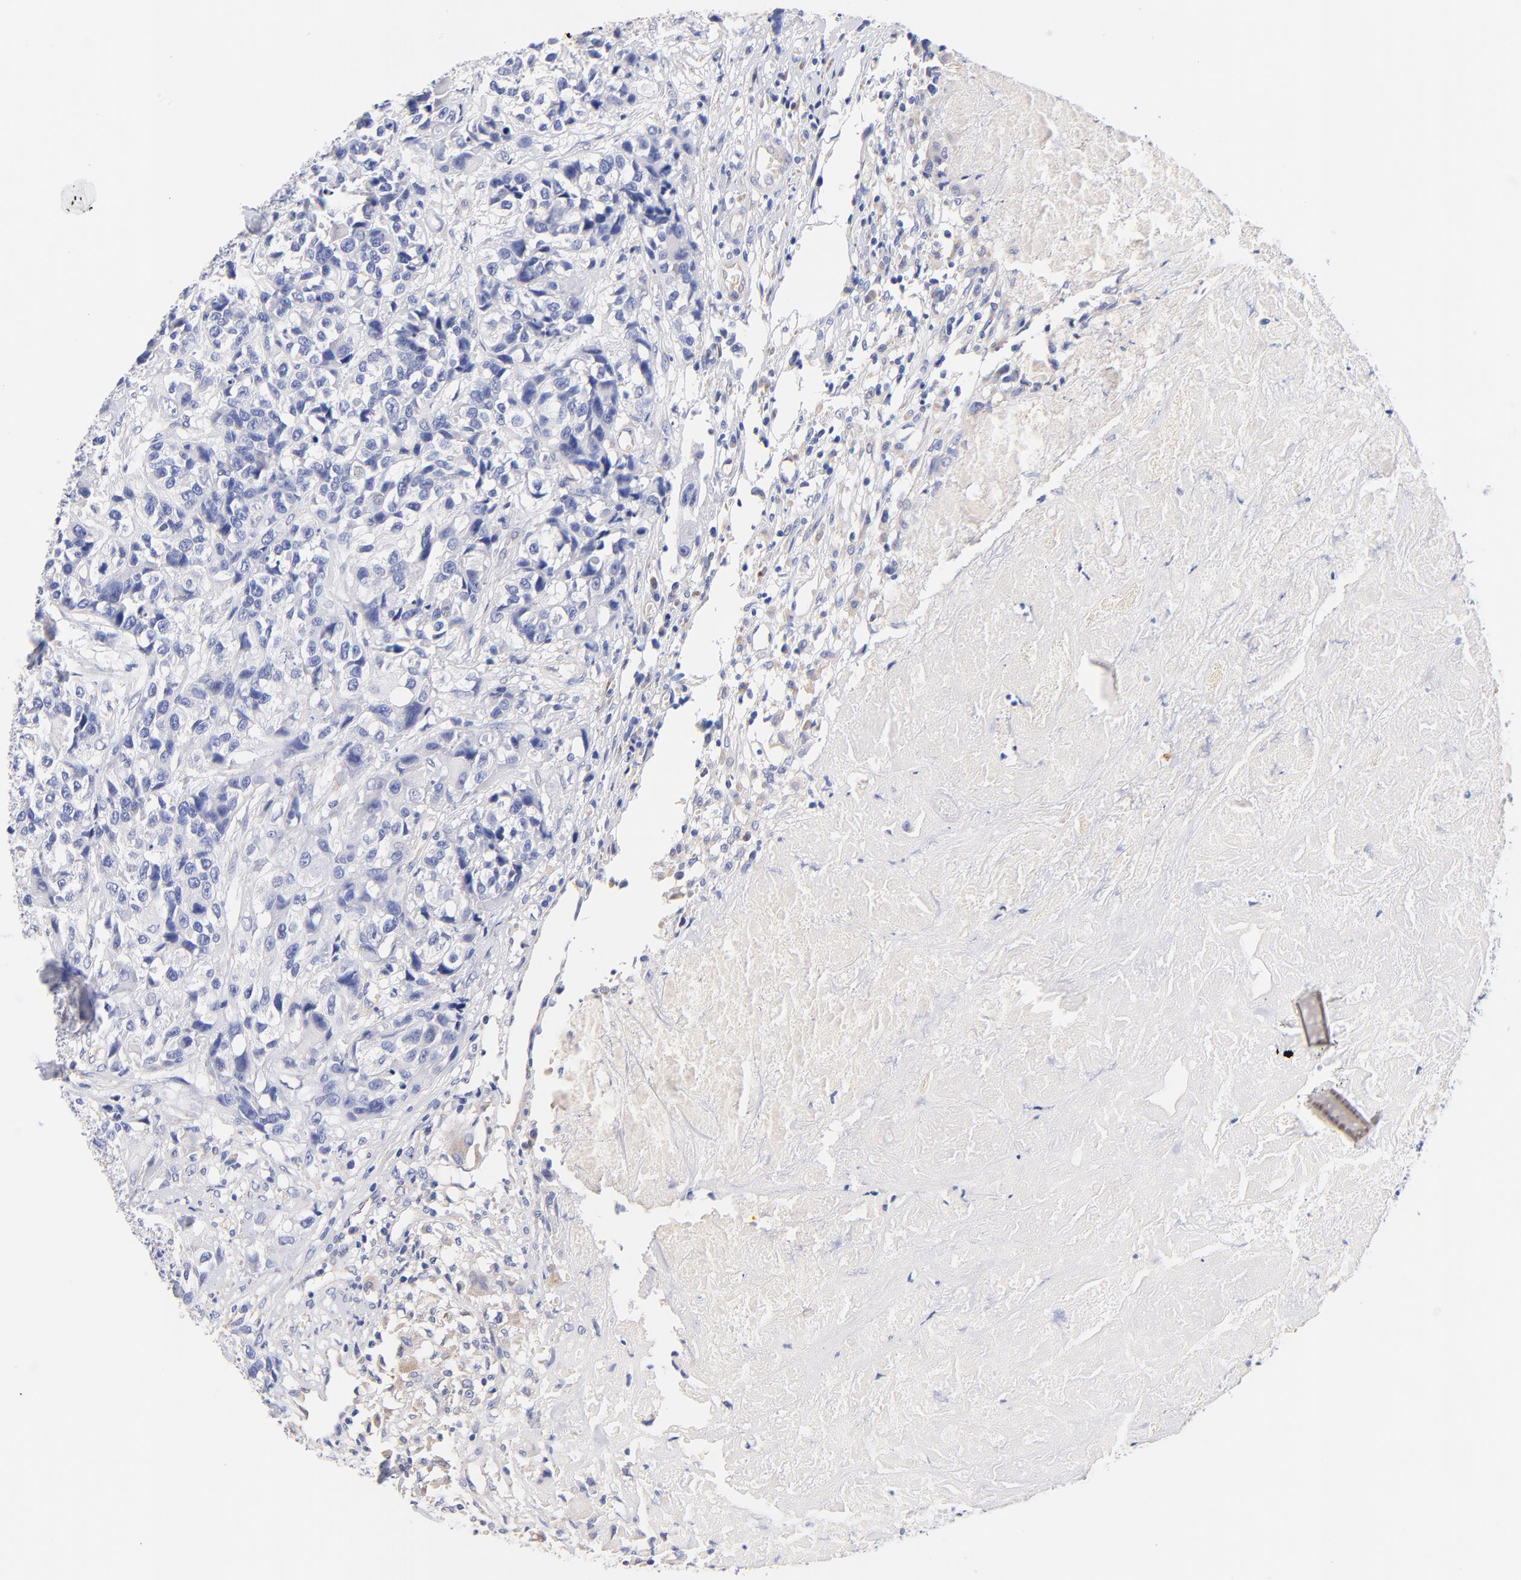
{"staining": {"intensity": "negative", "quantity": "none", "location": "none"}, "tissue": "urothelial cancer", "cell_type": "Tumor cells", "image_type": "cancer", "snomed": [{"axis": "morphology", "description": "Urothelial carcinoma, High grade"}, {"axis": "topography", "description": "Urinary bladder"}], "caption": "Immunohistochemistry (IHC) of high-grade urothelial carcinoma demonstrates no expression in tumor cells.", "gene": "HS3ST1", "patient": {"sex": "female", "age": 81}}